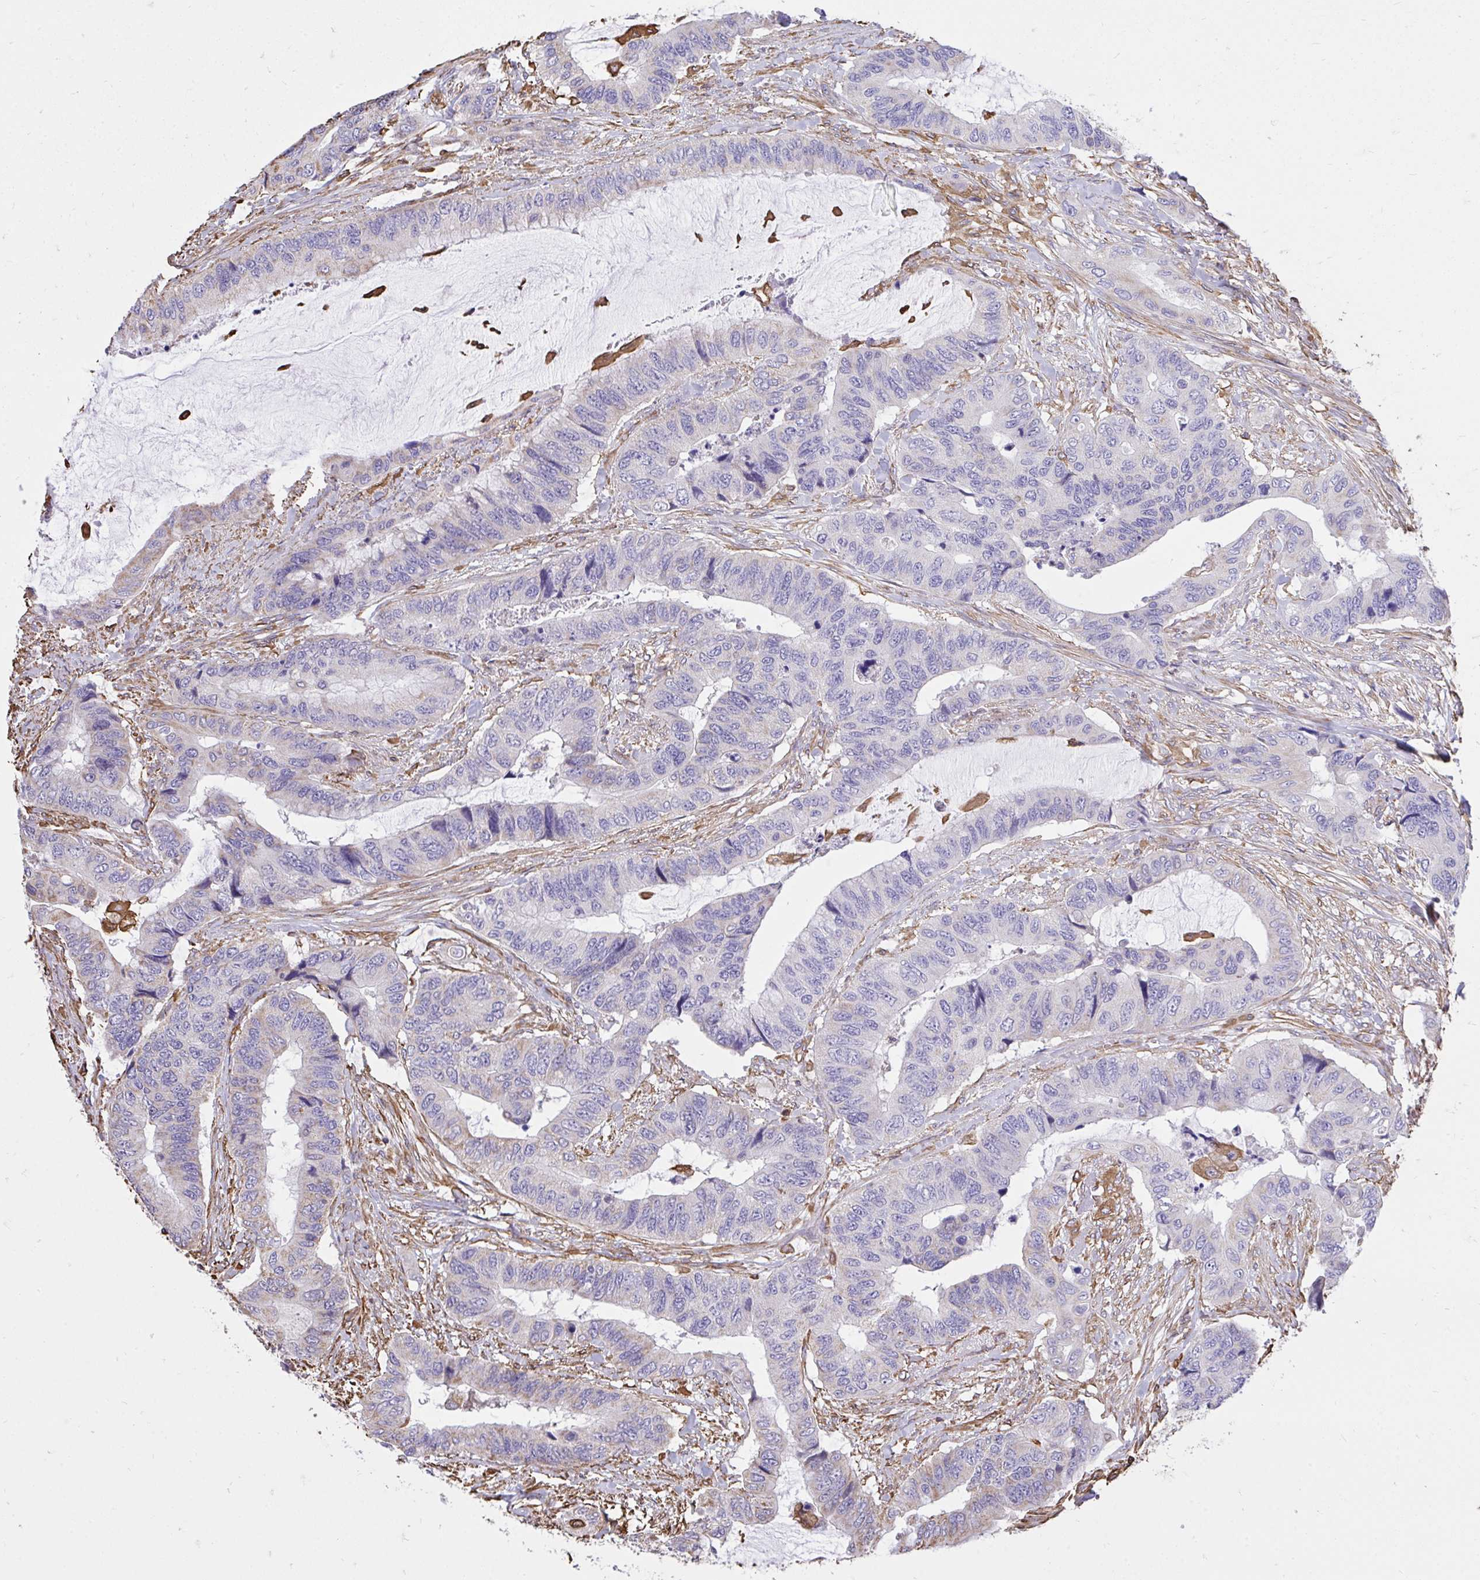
{"staining": {"intensity": "negative", "quantity": "none", "location": "none"}, "tissue": "colorectal cancer", "cell_type": "Tumor cells", "image_type": "cancer", "snomed": [{"axis": "morphology", "description": "Adenocarcinoma, NOS"}, {"axis": "topography", "description": "Rectum"}], "caption": "Immunohistochemical staining of colorectal cancer (adenocarcinoma) reveals no significant expression in tumor cells. (Immunohistochemistry, brightfield microscopy, high magnification).", "gene": "RNF103", "patient": {"sex": "female", "age": 59}}